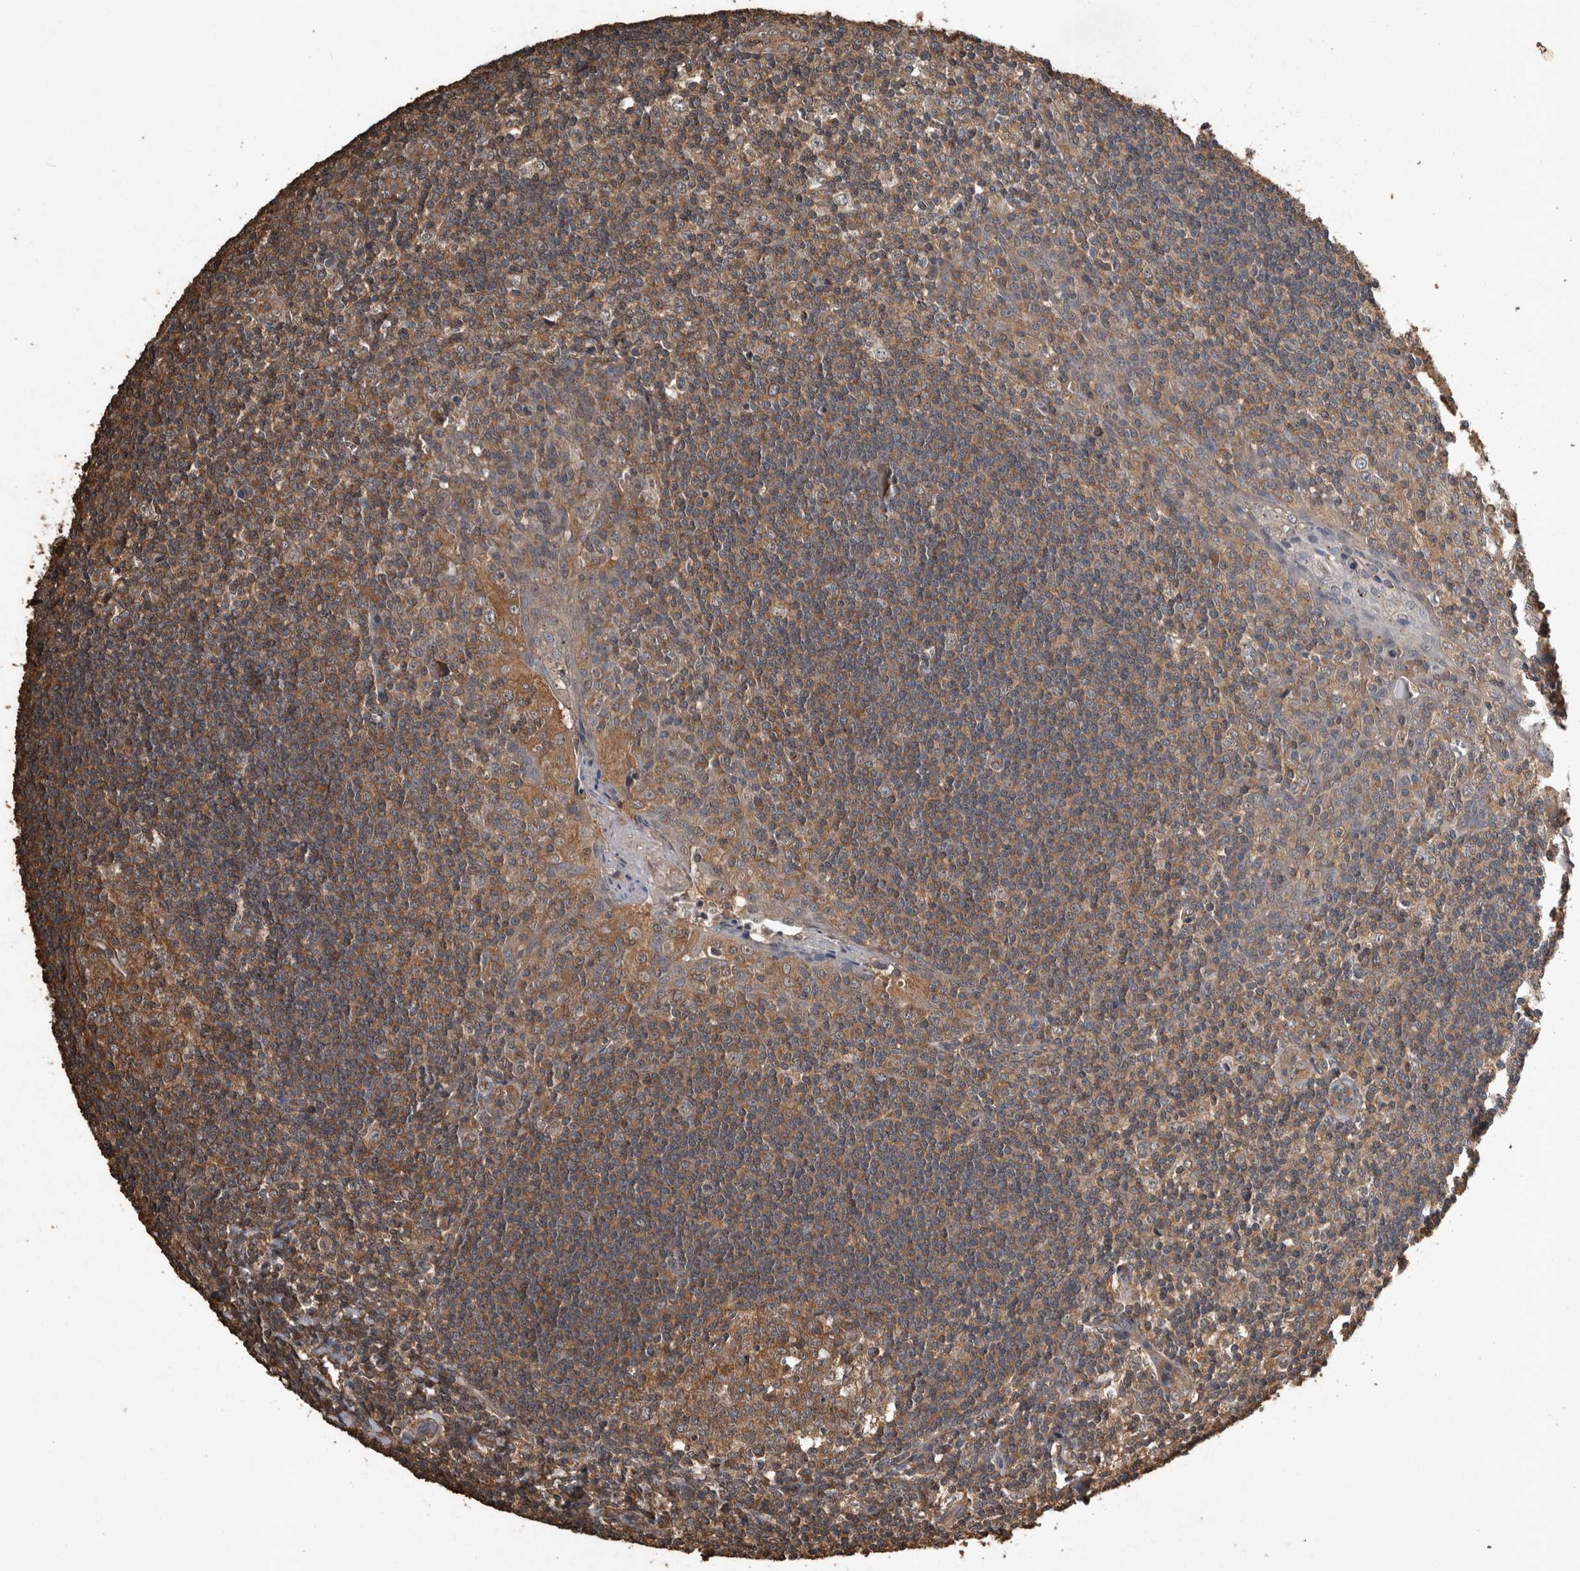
{"staining": {"intensity": "moderate", "quantity": ">75%", "location": "cytoplasmic/membranous"}, "tissue": "tonsil", "cell_type": "Germinal center cells", "image_type": "normal", "snomed": [{"axis": "morphology", "description": "Normal tissue, NOS"}, {"axis": "topography", "description": "Tonsil"}], "caption": "This photomicrograph displays immunohistochemistry (IHC) staining of normal tonsil, with medium moderate cytoplasmic/membranous expression in about >75% of germinal center cells.", "gene": "FGFRL1", "patient": {"sex": "male", "age": 27}}